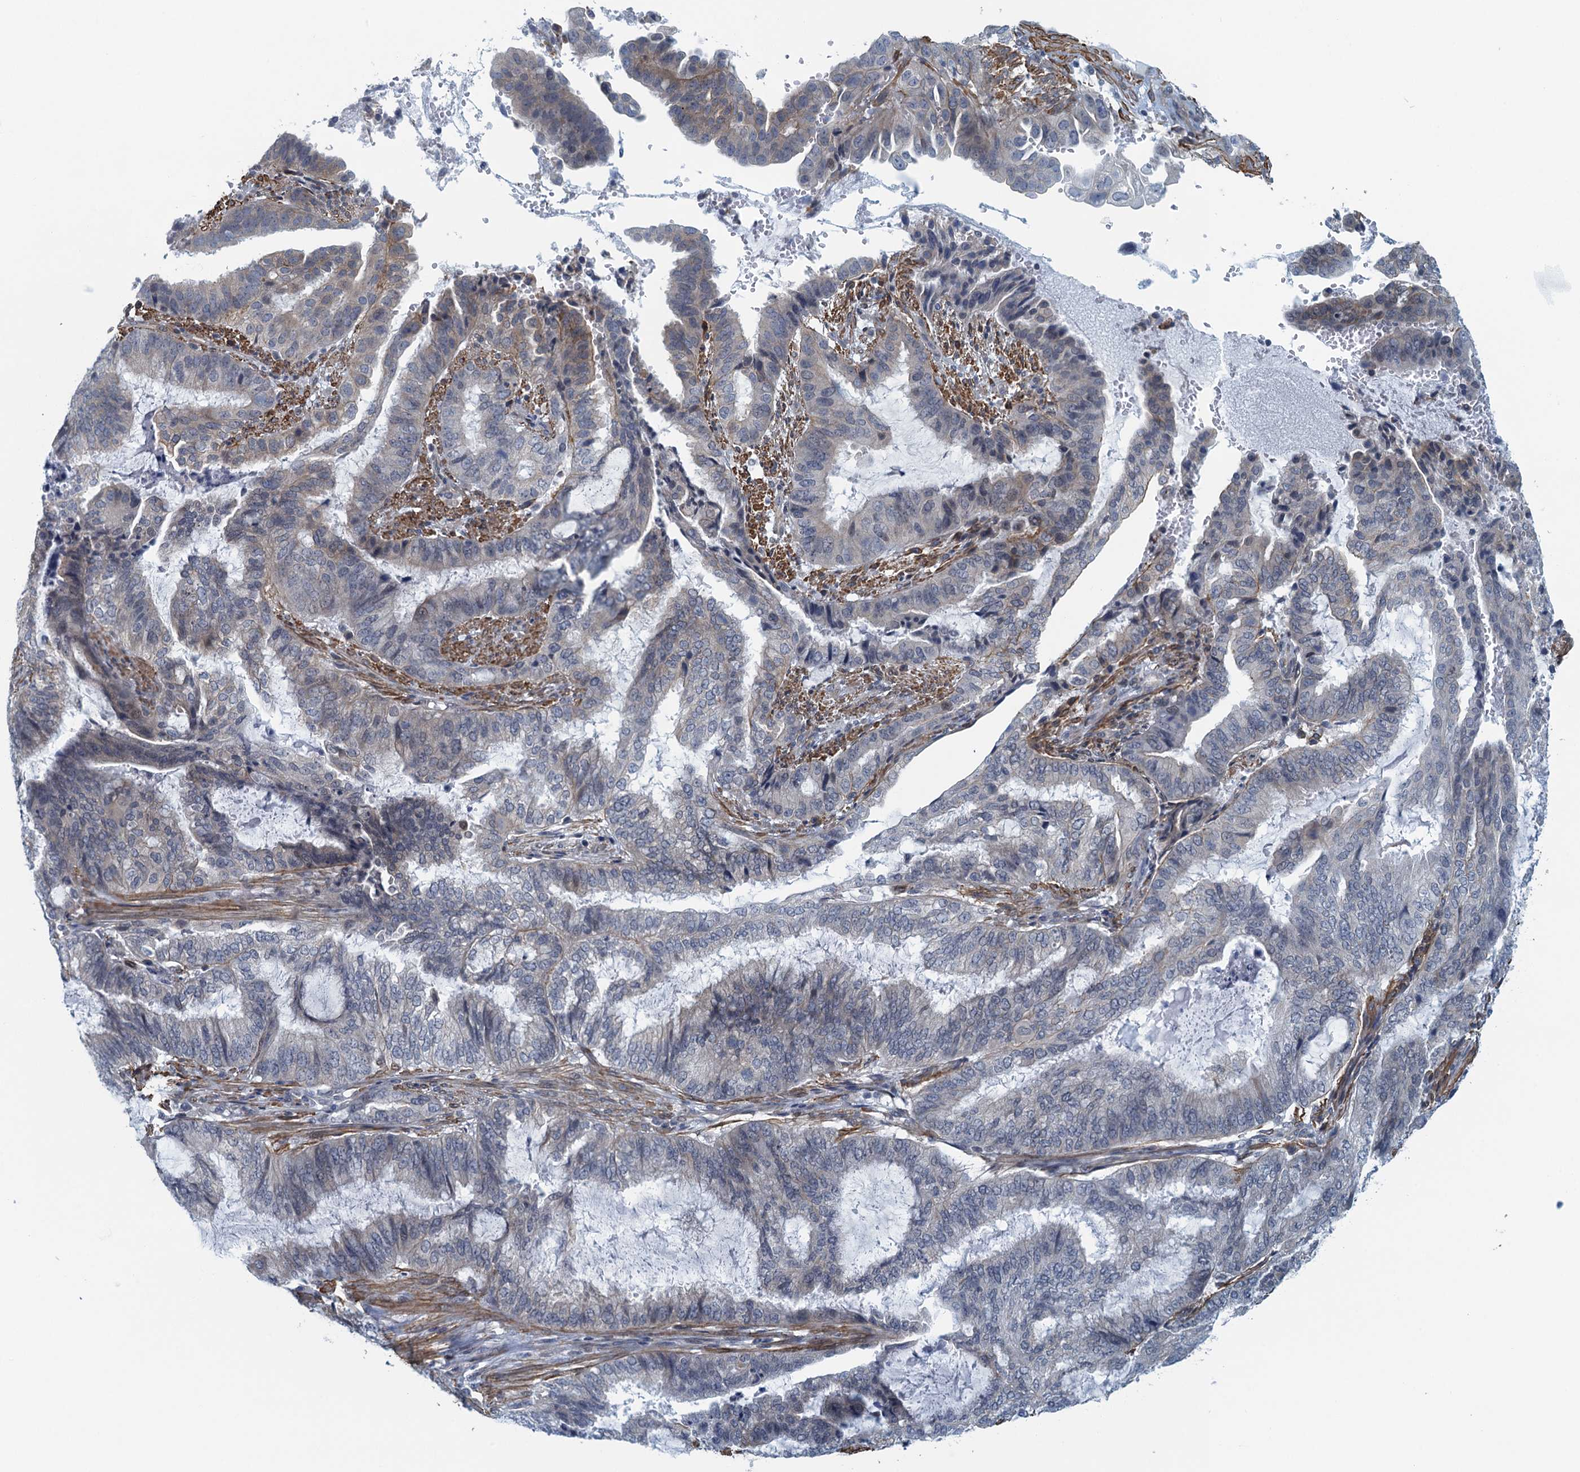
{"staining": {"intensity": "weak", "quantity": "<25%", "location": "cytoplasmic/membranous"}, "tissue": "endometrial cancer", "cell_type": "Tumor cells", "image_type": "cancer", "snomed": [{"axis": "morphology", "description": "Adenocarcinoma, NOS"}, {"axis": "topography", "description": "Endometrium"}], "caption": "Tumor cells are negative for brown protein staining in endometrial adenocarcinoma.", "gene": "ALG2", "patient": {"sex": "female", "age": 51}}